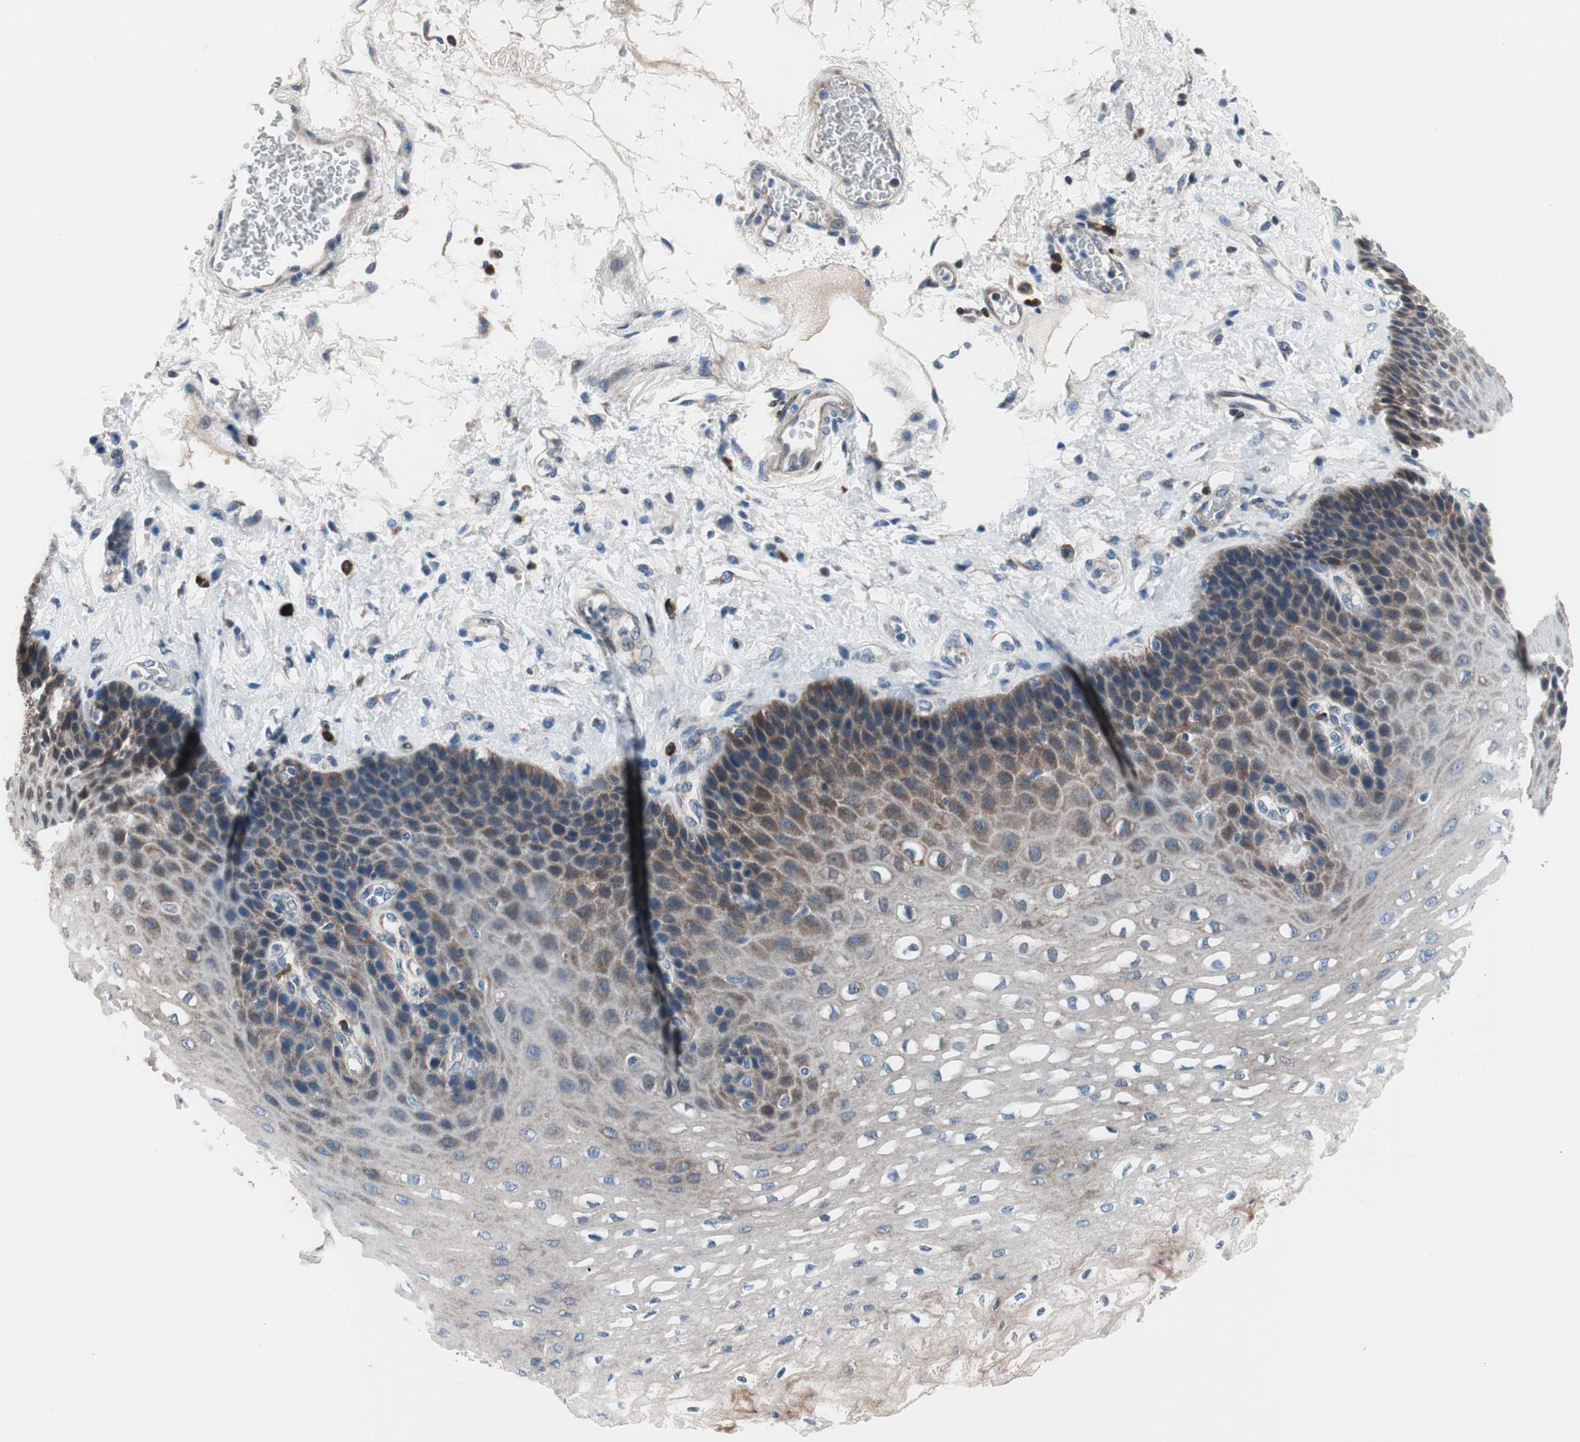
{"staining": {"intensity": "moderate", "quantity": "25%-75%", "location": "cytoplasmic/membranous"}, "tissue": "esophagus", "cell_type": "Squamous epithelial cells", "image_type": "normal", "snomed": [{"axis": "morphology", "description": "Normal tissue, NOS"}, {"axis": "topography", "description": "Esophagus"}], "caption": "The histopathology image reveals staining of normal esophagus, revealing moderate cytoplasmic/membranous protein expression (brown color) within squamous epithelial cells. (IHC, brightfield microscopy, high magnification).", "gene": "PRDX2", "patient": {"sex": "female", "age": 72}}